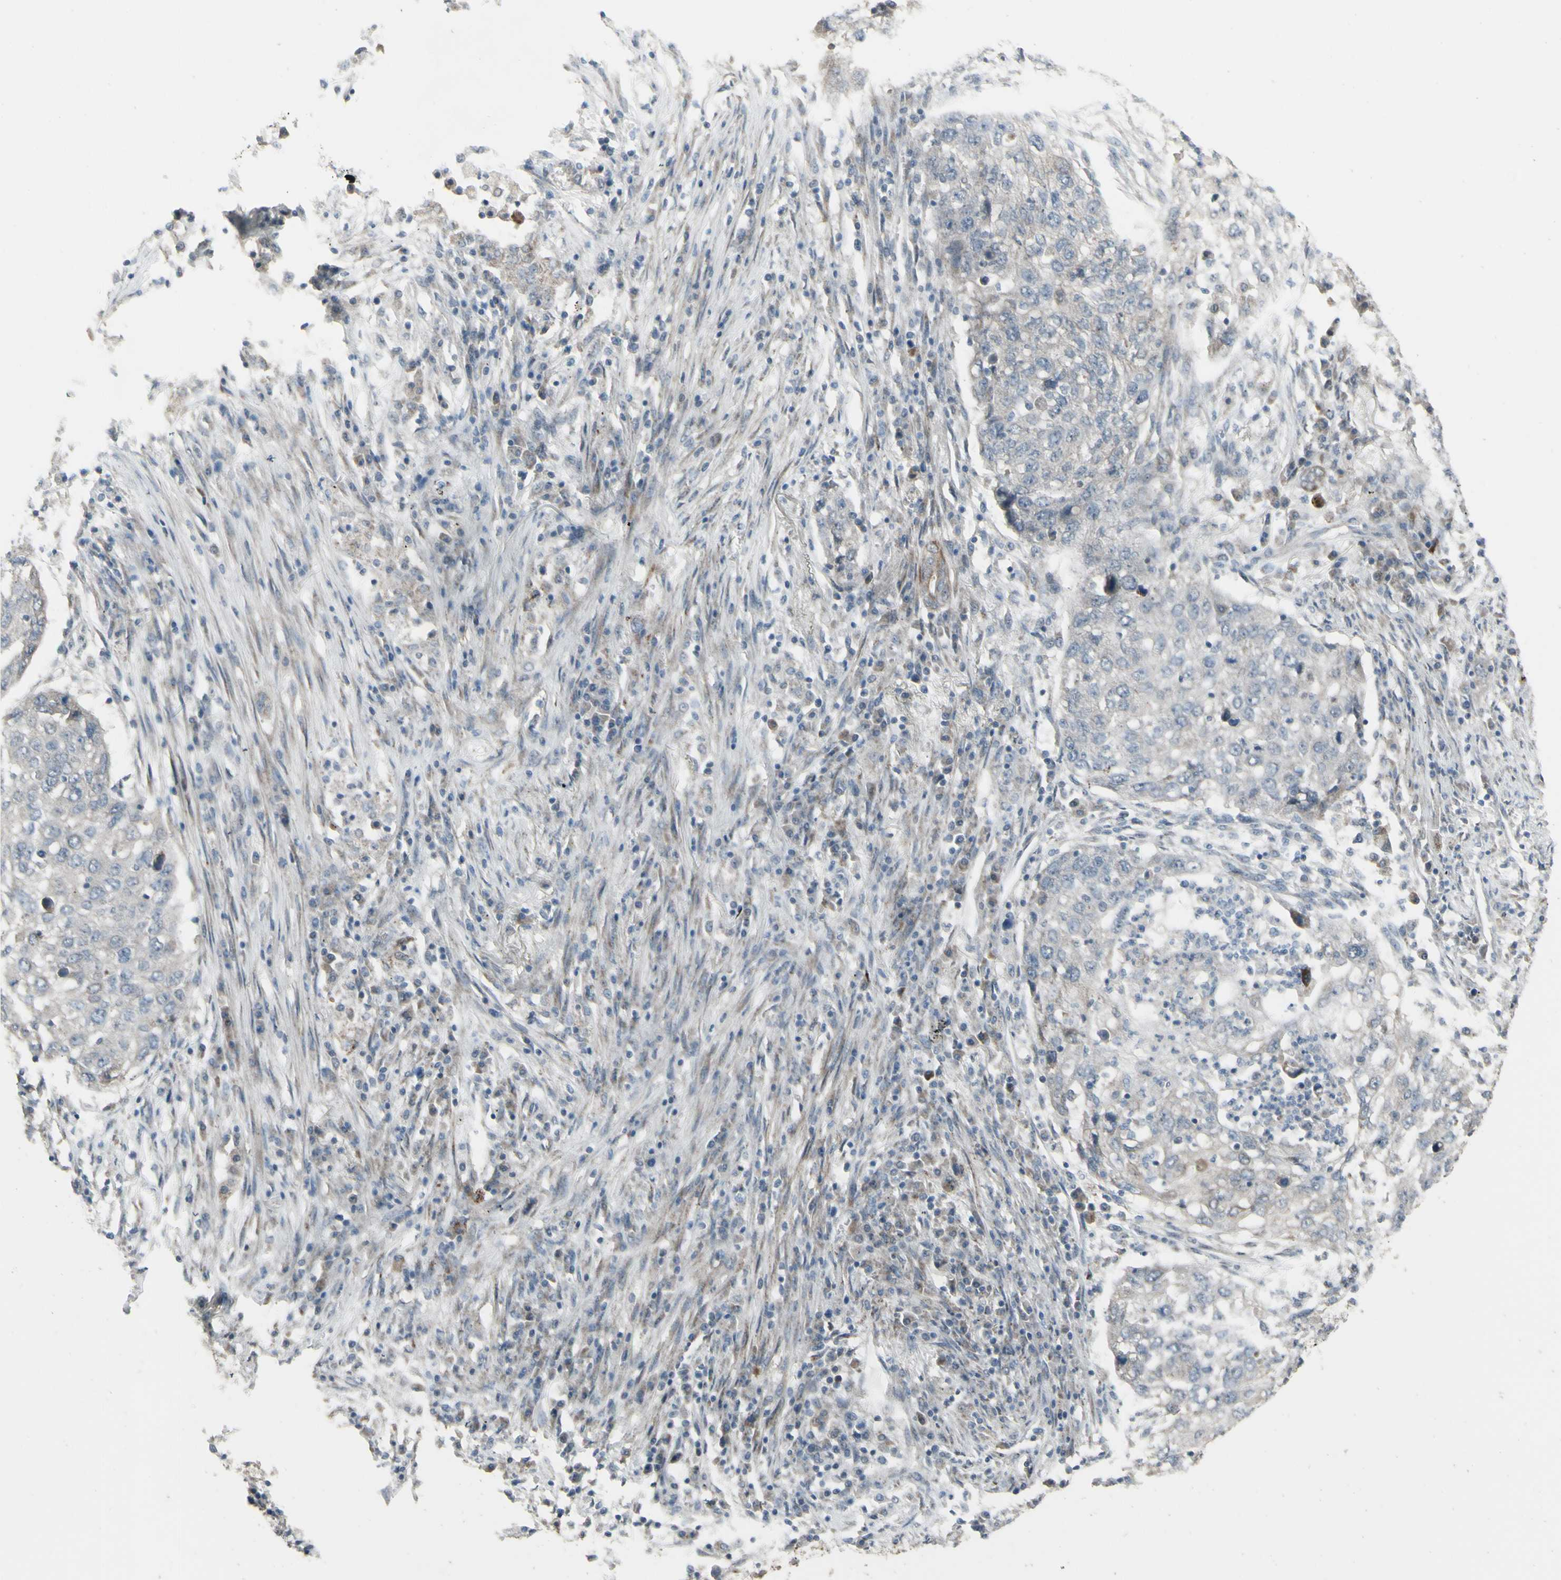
{"staining": {"intensity": "weak", "quantity": ">75%", "location": "cytoplasmic/membranous"}, "tissue": "lung cancer", "cell_type": "Tumor cells", "image_type": "cancer", "snomed": [{"axis": "morphology", "description": "Squamous cell carcinoma, NOS"}, {"axis": "topography", "description": "Lung"}], "caption": "The image demonstrates staining of squamous cell carcinoma (lung), revealing weak cytoplasmic/membranous protein expression (brown color) within tumor cells. The staining was performed using DAB (3,3'-diaminobenzidine) to visualize the protein expression in brown, while the nuclei were stained in blue with hematoxylin (Magnification: 20x).", "gene": "GRAMD1B", "patient": {"sex": "female", "age": 63}}